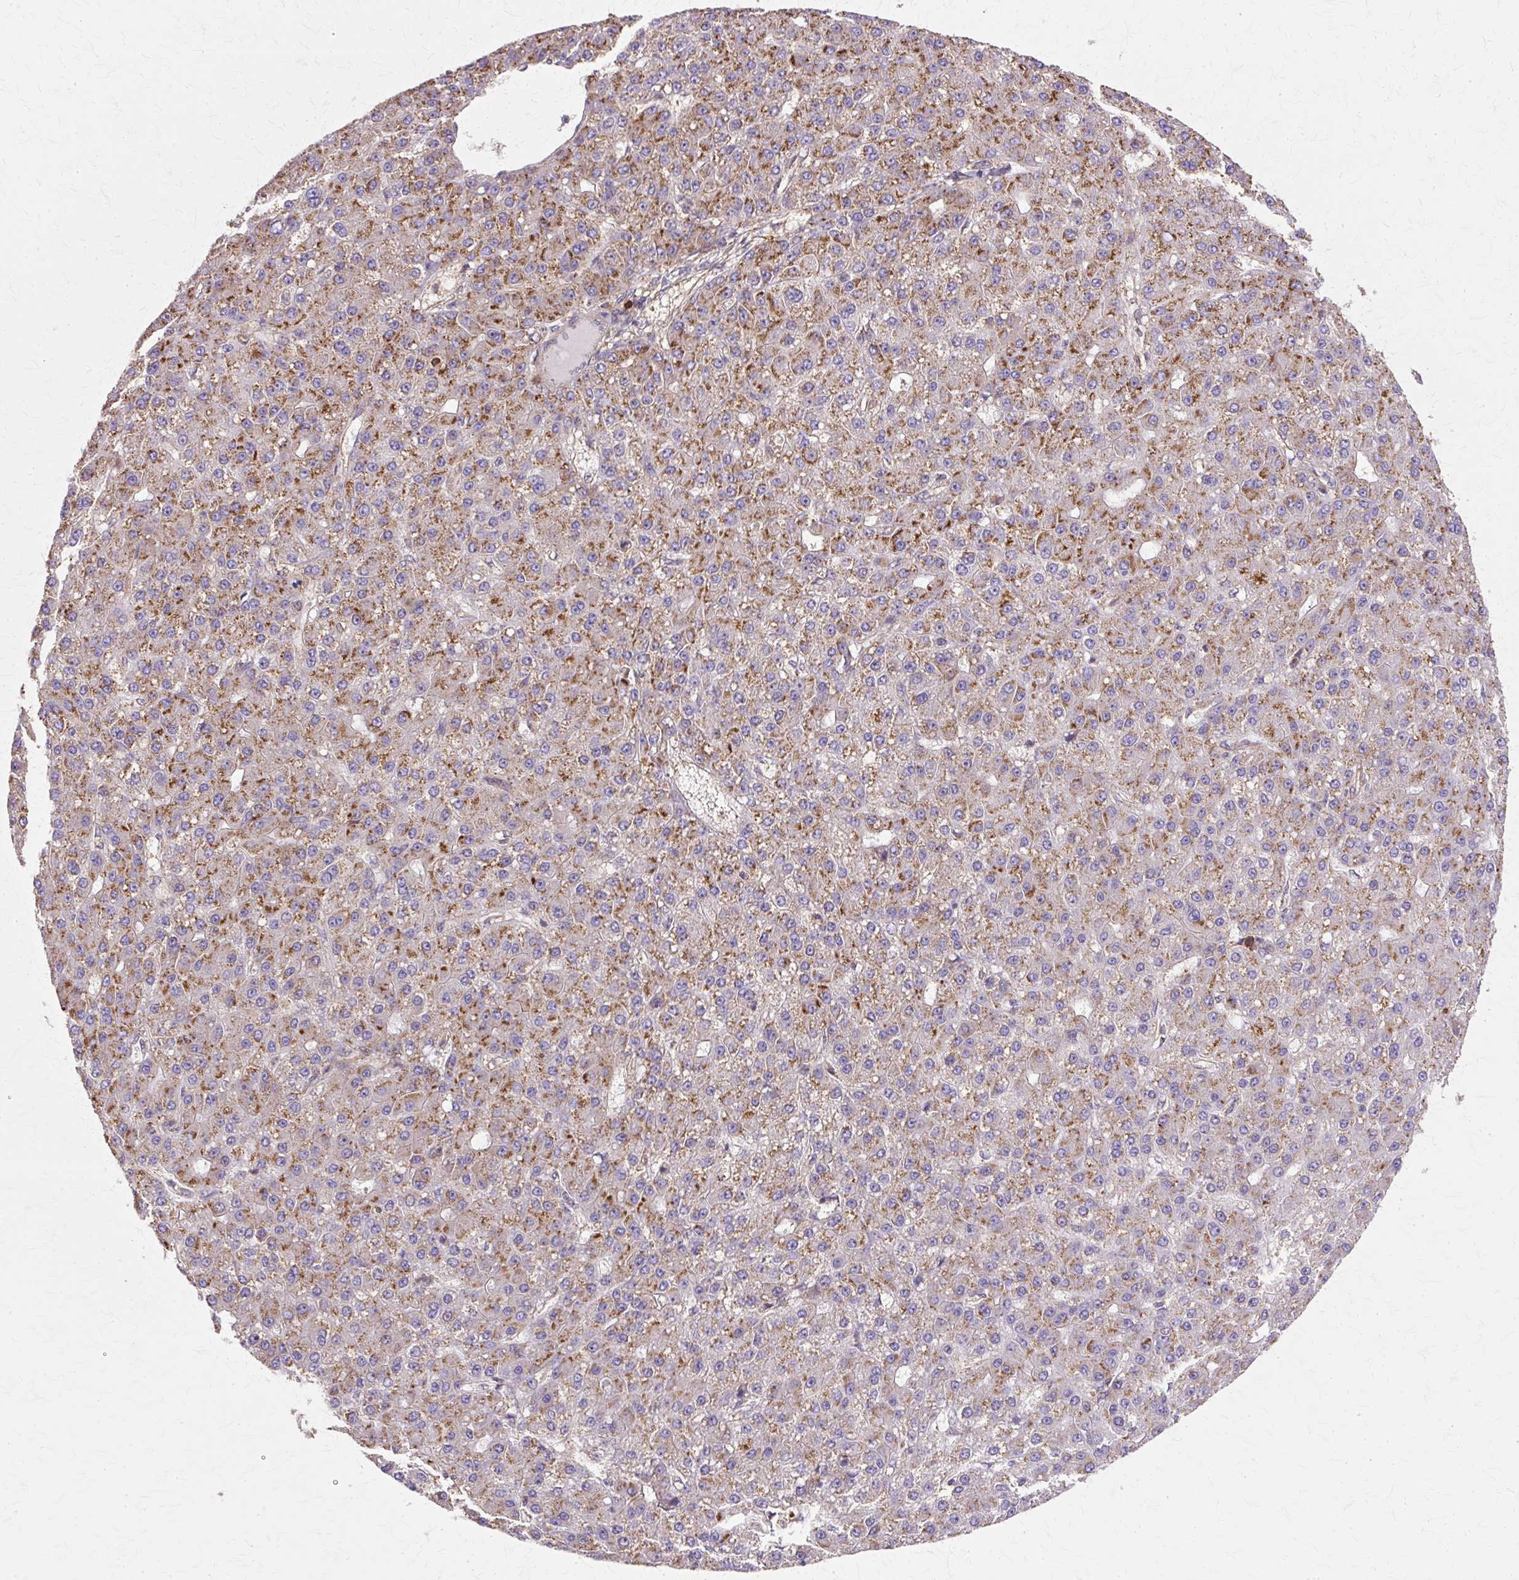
{"staining": {"intensity": "moderate", "quantity": "25%-75%", "location": "cytoplasmic/membranous"}, "tissue": "liver cancer", "cell_type": "Tumor cells", "image_type": "cancer", "snomed": [{"axis": "morphology", "description": "Carcinoma, Hepatocellular, NOS"}, {"axis": "topography", "description": "Liver"}], "caption": "Immunohistochemical staining of human liver cancer displays medium levels of moderate cytoplasmic/membranous staining in approximately 25%-75% of tumor cells.", "gene": "COPB1", "patient": {"sex": "male", "age": 67}}